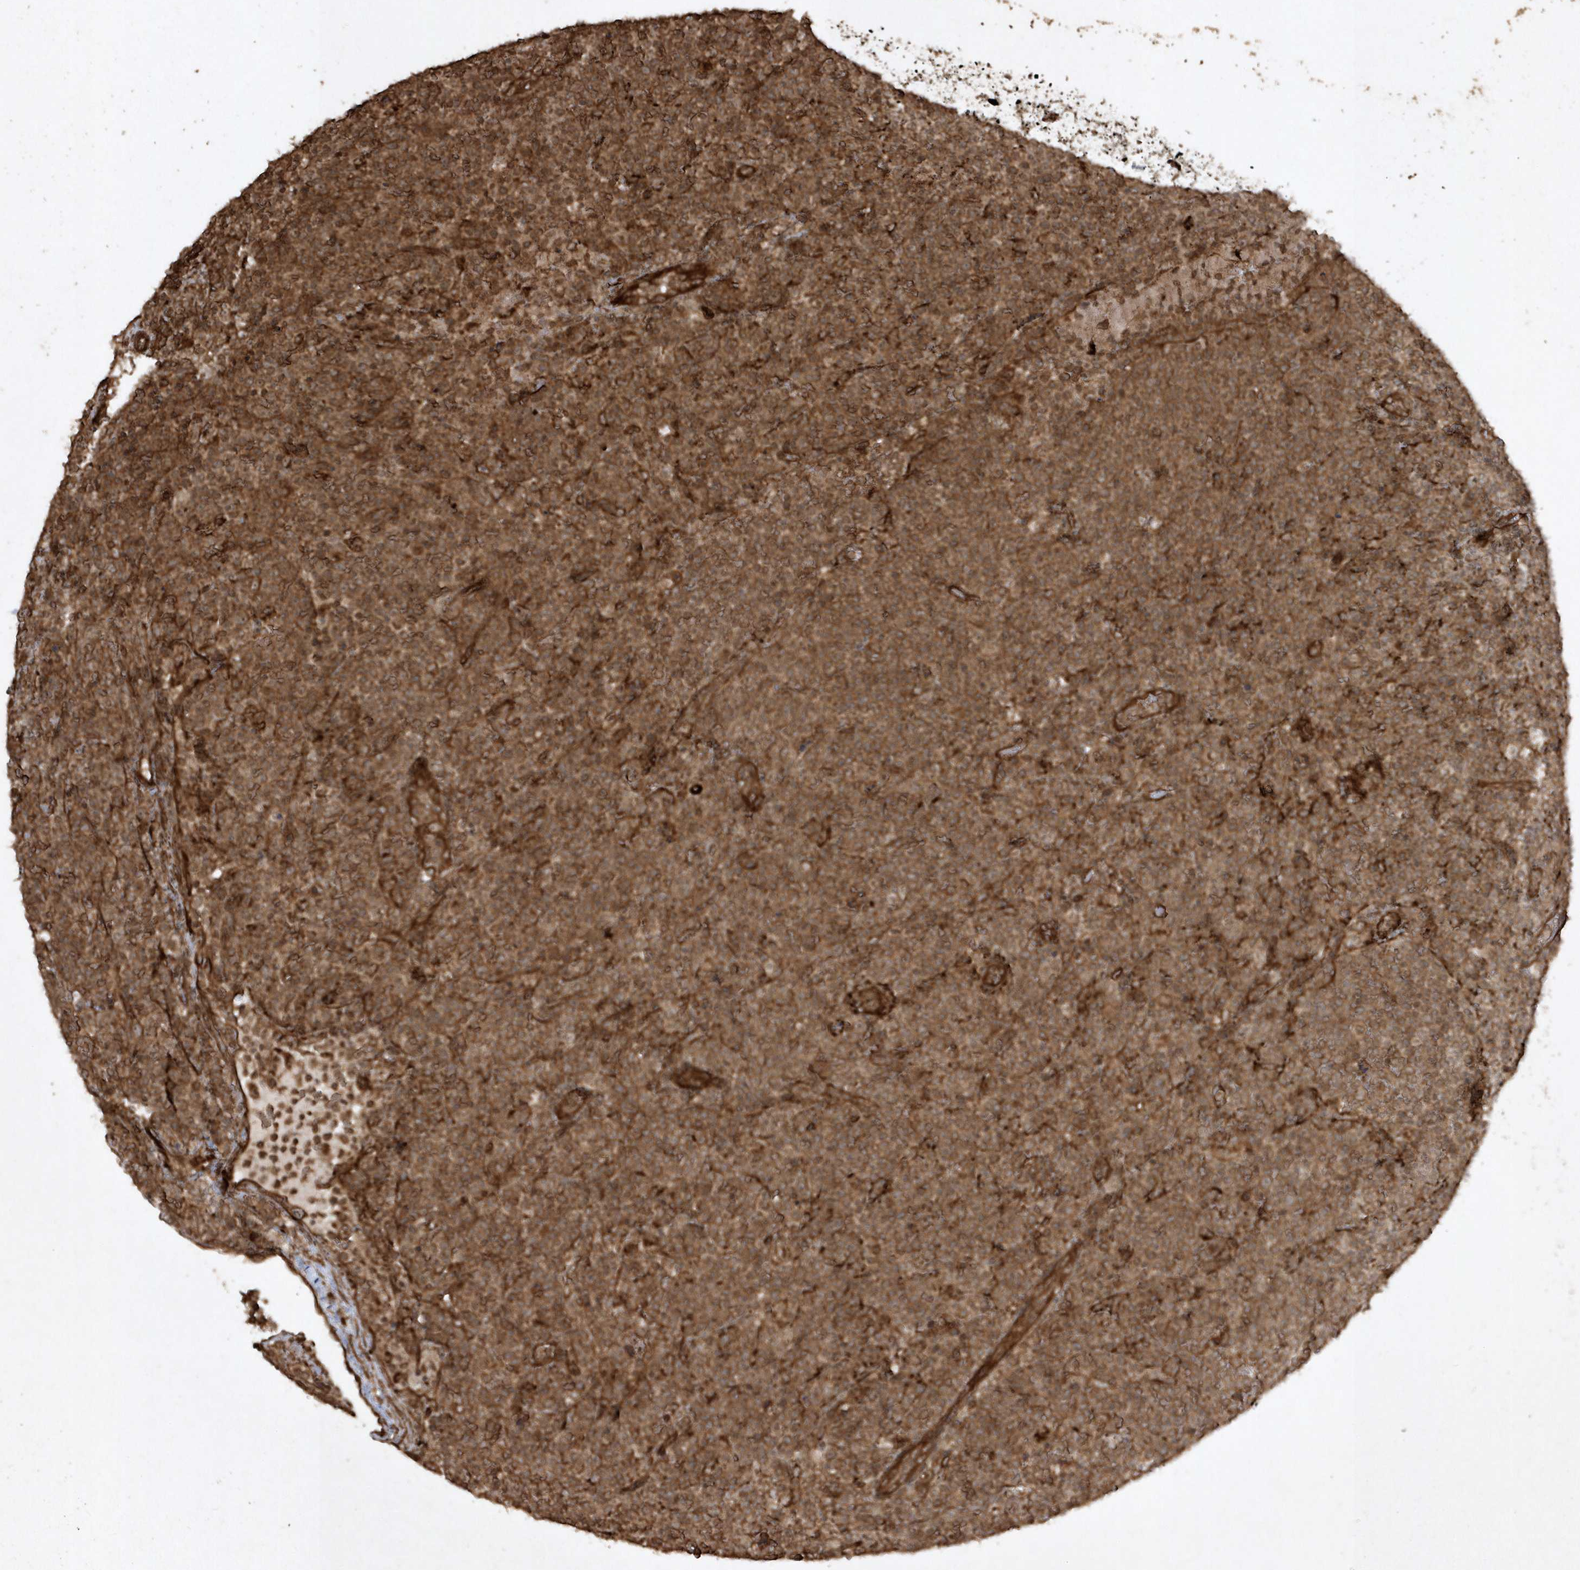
{"staining": {"intensity": "moderate", "quantity": ">75%", "location": "cytoplasmic/membranous"}, "tissue": "lymphoma", "cell_type": "Tumor cells", "image_type": "cancer", "snomed": [{"axis": "morphology", "description": "Malignant lymphoma, non-Hodgkin's type, High grade"}, {"axis": "topography", "description": "Lymph node"}], "caption": "High-grade malignant lymphoma, non-Hodgkin's type tissue reveals moderate cytoplasmic/membranous positivity in about >75% of tumor cells, visualized by immunohistochemistry.", "gene": "AVPI1", "patient": {"sex": "male", "age": 61}}